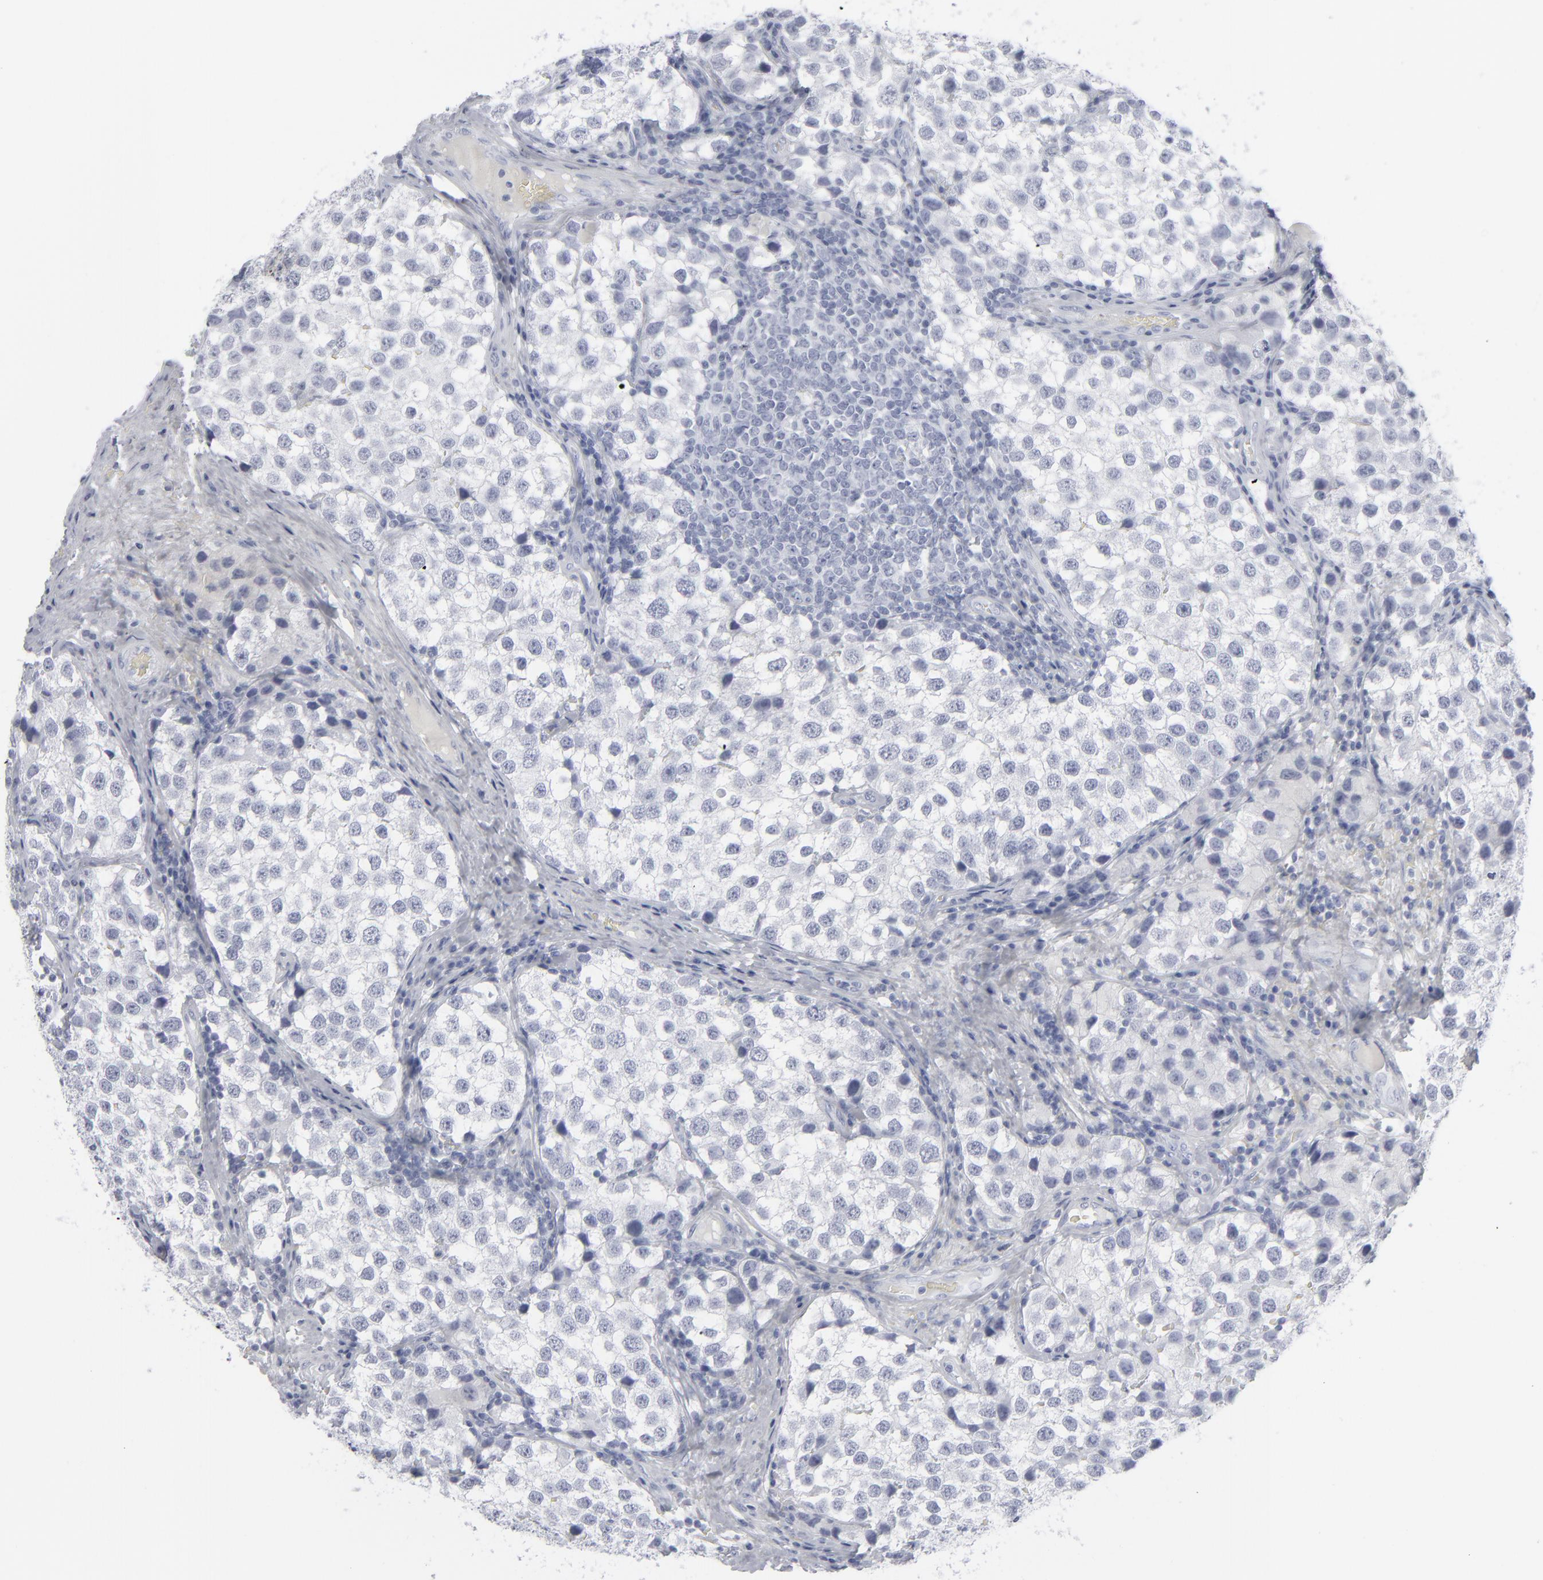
{"staining": {"intensity": "negative", "quantity": "none", "location": "none"}, "tissue": "testis cancer", "cell_type": "Tumor cells", "image_type": "cancer", "snomed": [{"axis": "morphology", "description": "Seminoma, NOS"}, {"axis": "topography", "description": "Testis"}], "caption": "IHC photomicrograph of human seminoma (testis) stained for a protein (brown), which exhibits no positivity in tumor cells. Brightfield microscopy of immunohistochemistry (IHC) stained with DAB (3,3'-diaminobenzidine) (brown) and hematoxylin (blue), captured at high magnification.", "gene": "MSLN", "patient": {"sex": "male", "age": 39}}